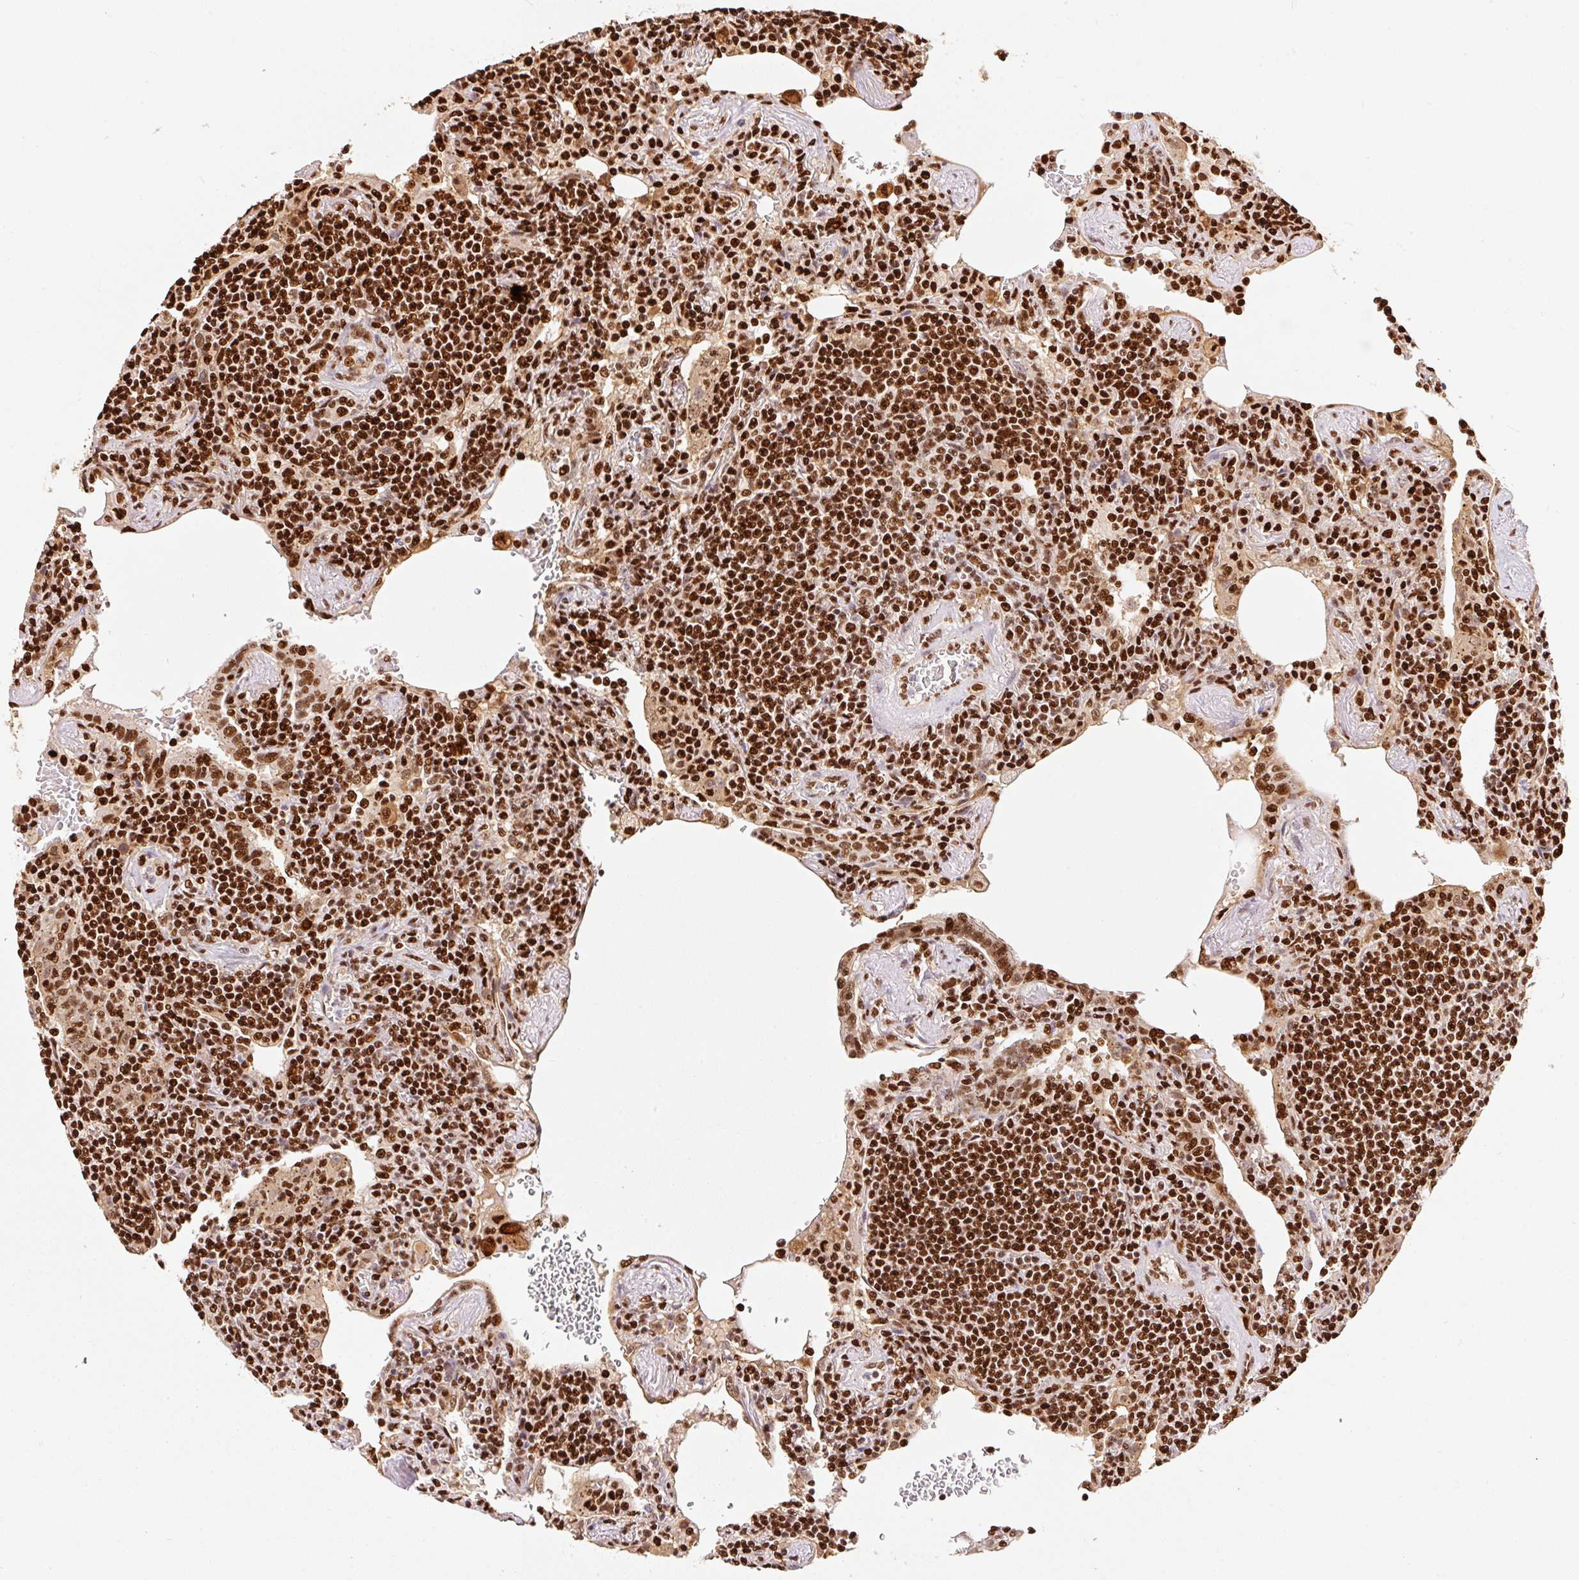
{"staining": {"intensity": "strong", "quantity": ">75%", "location": "nuclear"}, "tissue": "lymphoma", "cell_type": "Tumor cells", "image_type": "cancer", "snomed": [{"axis": "morphology", "description": "Malignant lymphoma, non-Hodgkin's type, Low grade"}, {"axis": "topography", "description": "Lung"}], "caption": "The immunohistochemical stain highlights strong nuclear staining in tumor cells of low-grade malignant lymphoma, non-Hodgkin's type tissue. Nuclei are stained in blue.", "gene": "GPR139", "patient": {"sex": "female", "age": 71}}